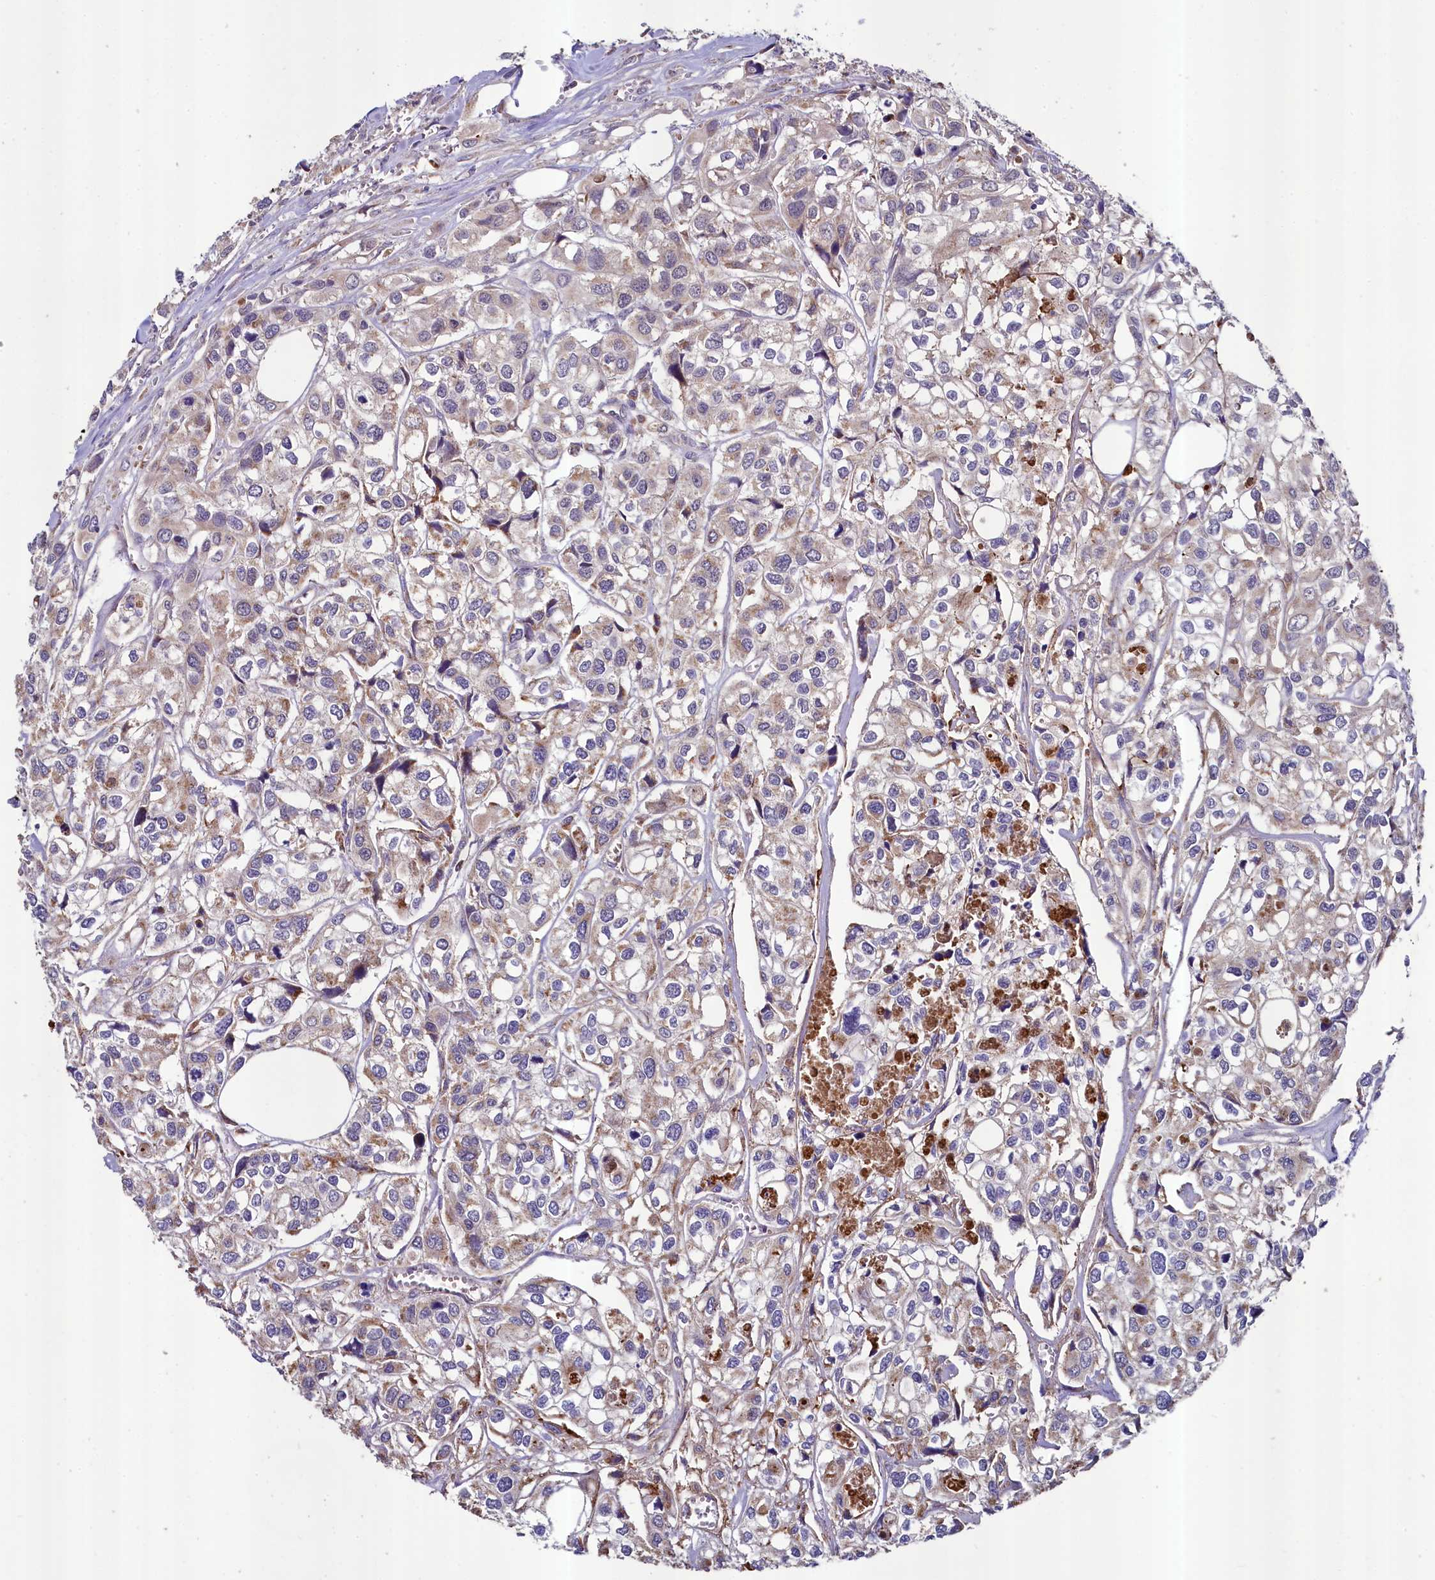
{"staining": {"intensity": "moderate", "quantity": "25%-75%", "location": "cytoplasmic/membranous"}, "tissue": "urothelial cancer", "cell_type": "Tumor cells", "image_type": "cancer", "snomed": [{"axis": "morphology", "description": "Urothelial carcinoma, High grade"}, {"axis": "topography", "description": "Urinary bladder"}], "caption": "An image showing moderate cytoplasmic/membranous positivity in about 25%-75% of tumor cells in urothelial cancer, as visualized by brown immunohistochemical staining.", "gene": "METTL4", "patient": {"sex": "male", "age": 67}}